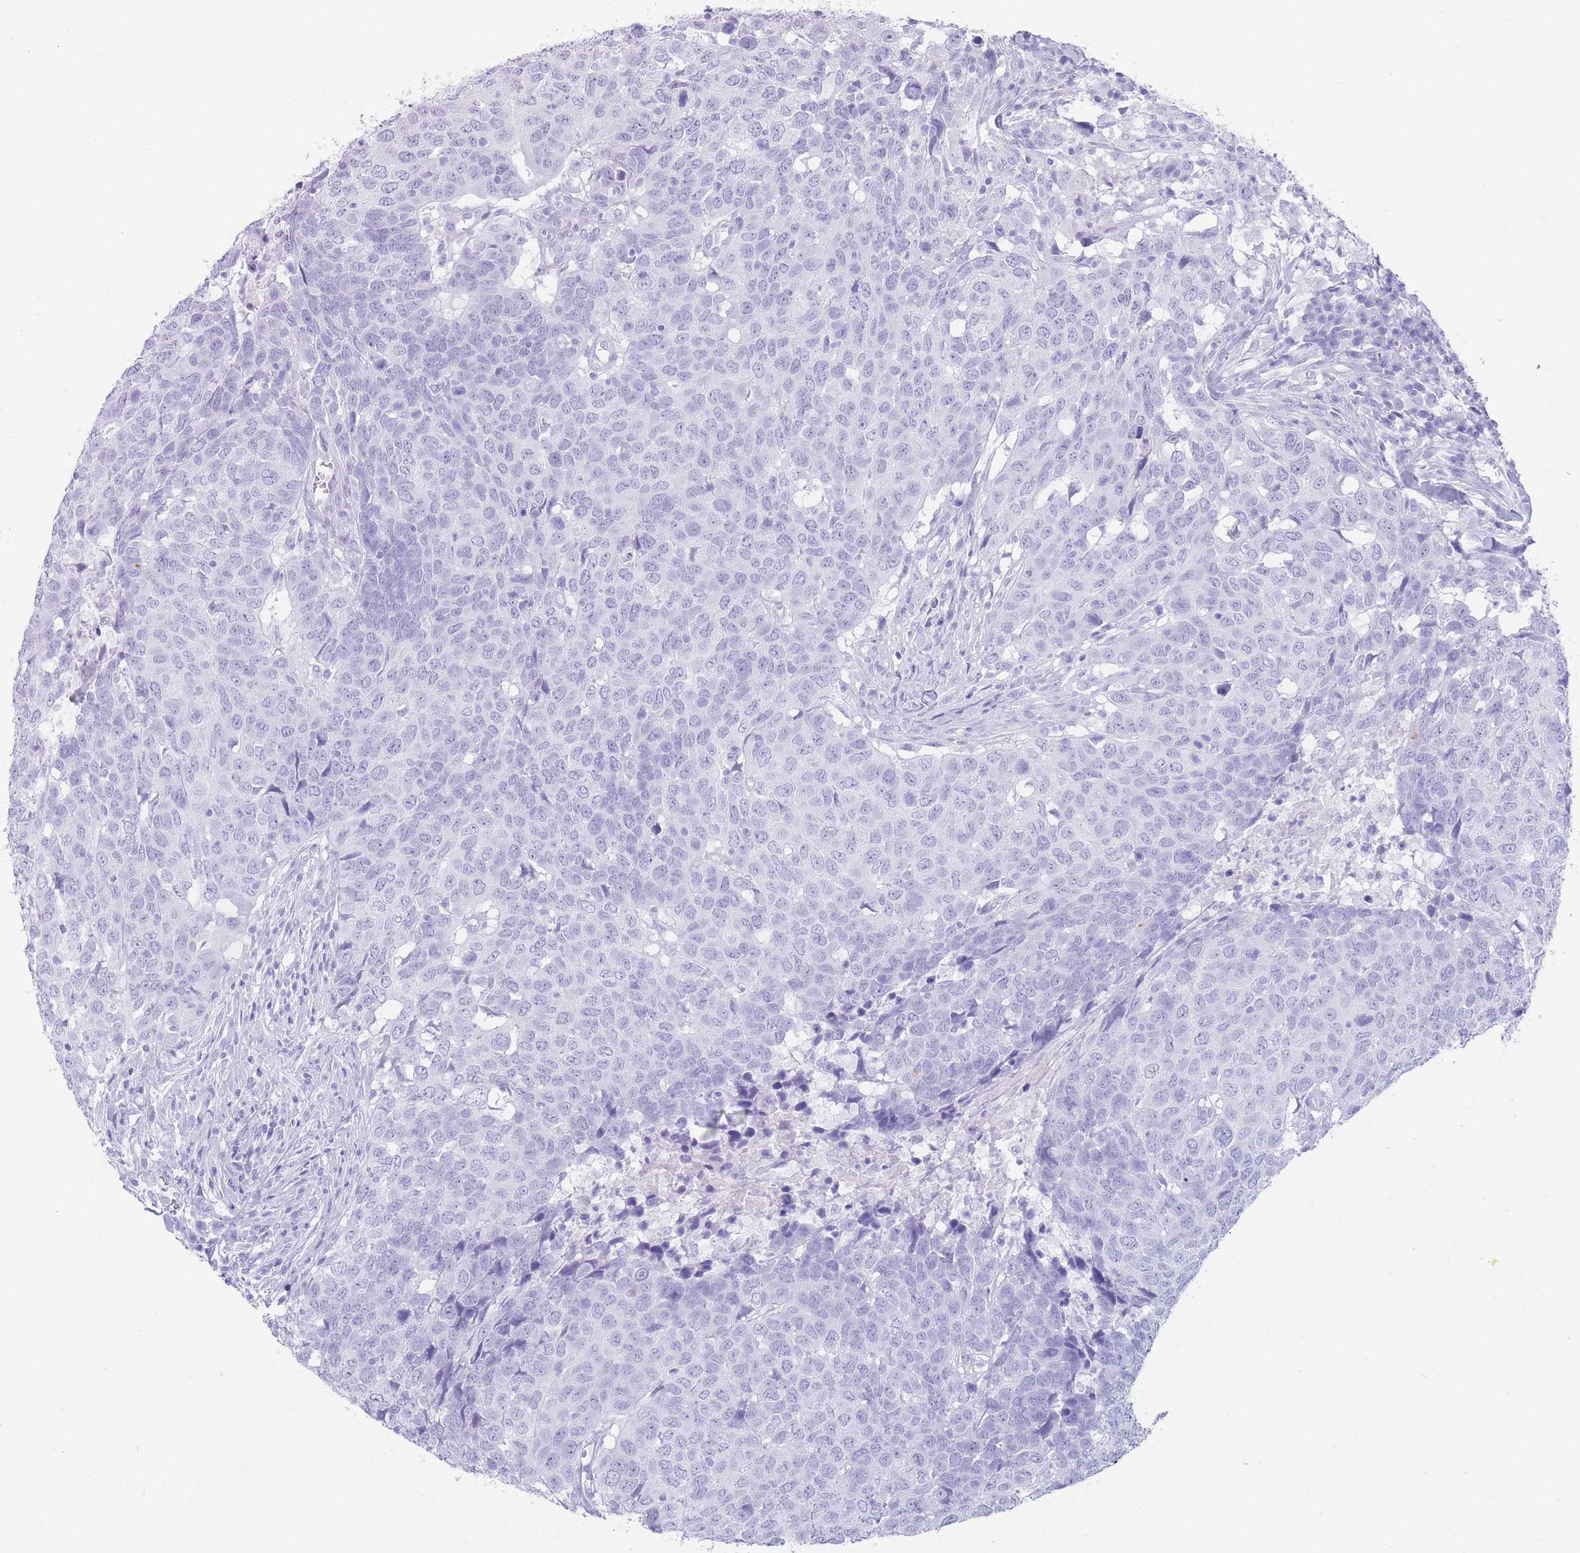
{"staining": {"intensity": "negative", "quantity": "none", "location": "none"}, "tissue": "head and neck cancer", "cell_type": "Tumor cells", "image_type": "cancer", "snomed": [{"axis": "morphology", "description": "Normal tissue, NOS"}, {"axis": "morphology", "description": "Squamous cell carcinoma, NOS"}, {"axis": "topography", "description": "Skeletal muscle"}, {"axis": "topography", "description": "Vascular tissue"}, {"axis": "topography", "description": "Peripheral nerve tissue"}, {"axis": "topography", "description": "Head-Neck"}], "caption": "This is an IHC micrograph of head and neck squamous cell carcinoma. There is no staining in tumor cells.", "gene": "ELOA2", "patient": {"sex": "male", "age": 66}}